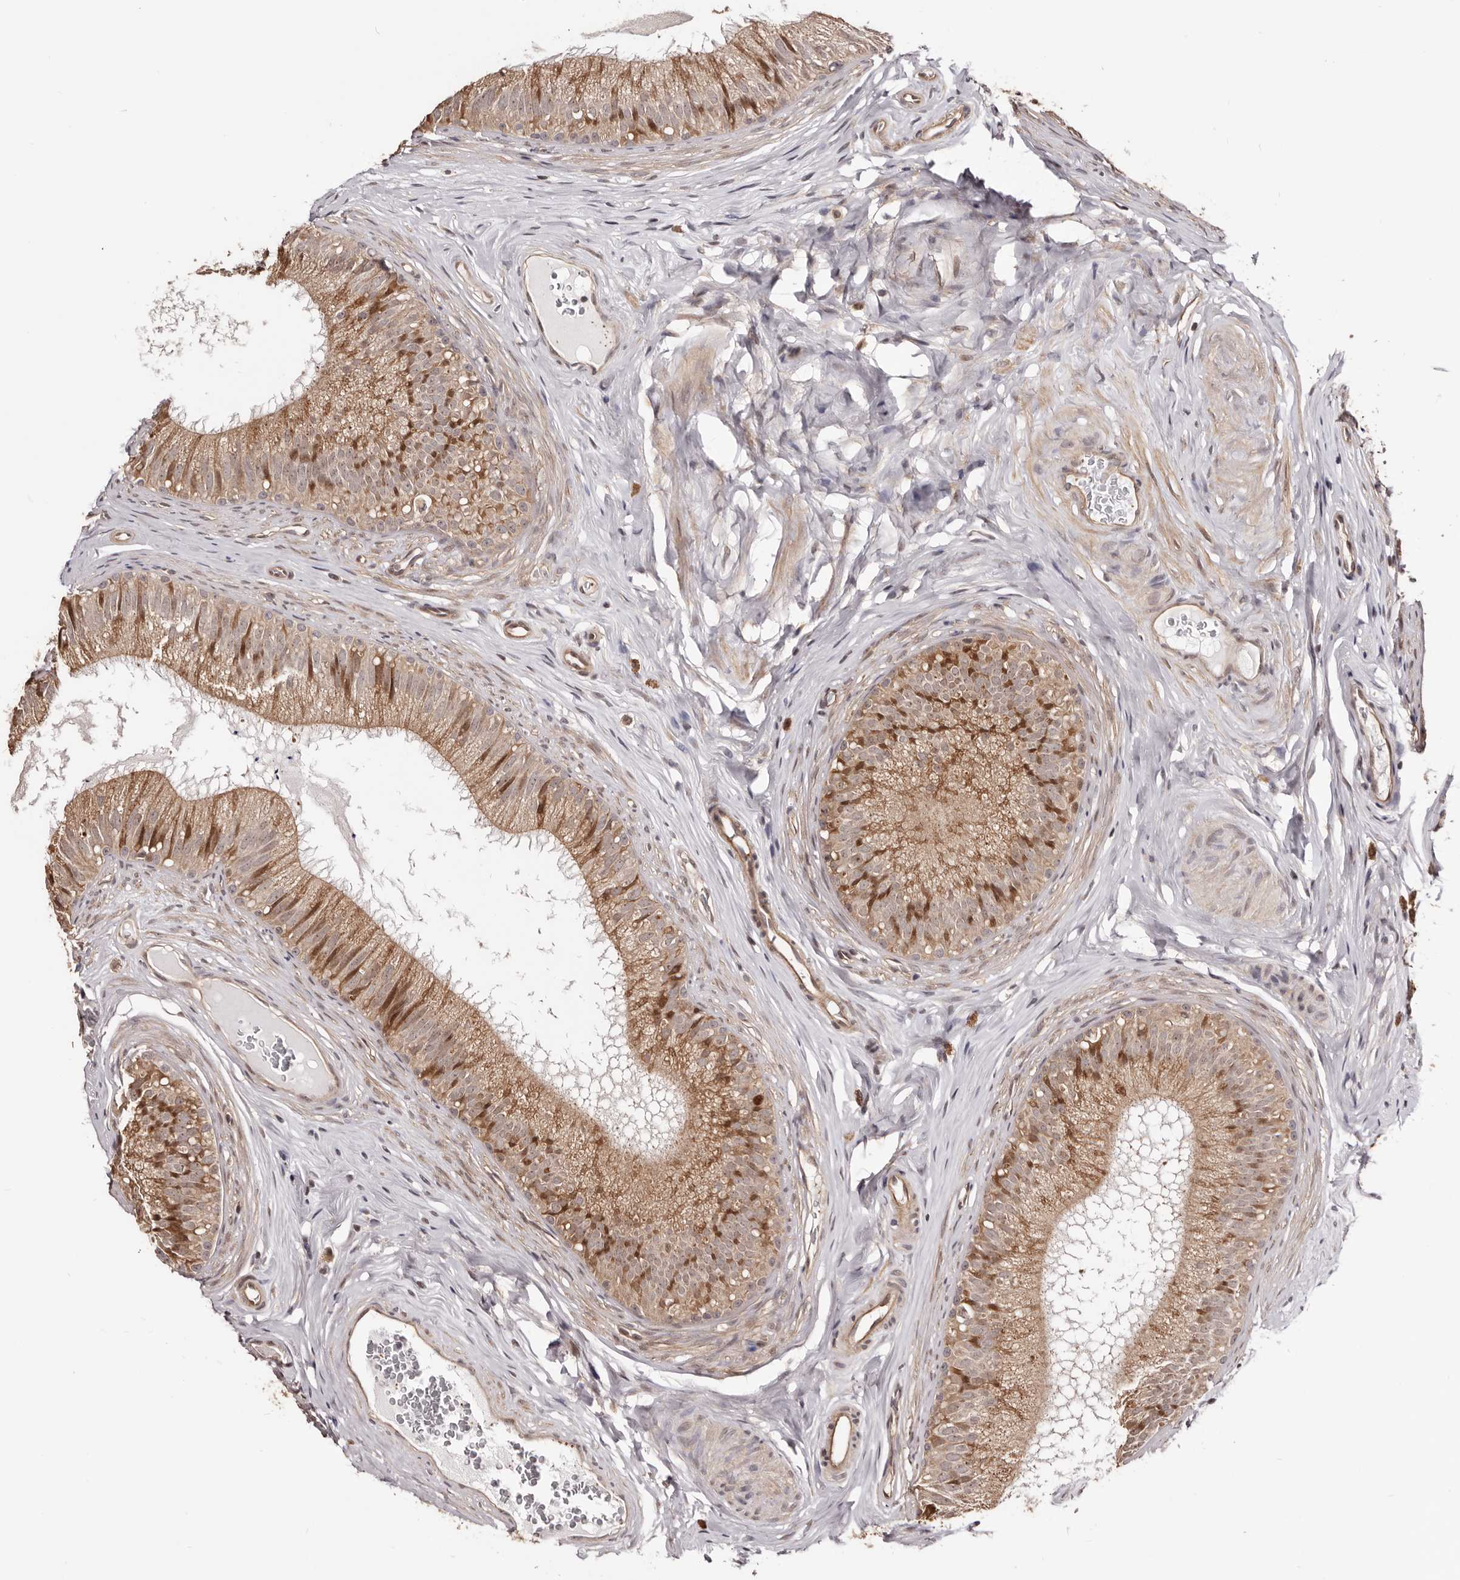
{"staining": {"intensity": "moderate", "quantity": ">75%", "location": "cytoplasmic/membranous,nuclear"}, "tissue": "epididymis", "cell_type": "Glandular cells", "image_type": "normal", "snomed": [{"axis": "morphology", "description": "Normal tissue, NOS"}, {"axis": "topography", "description": "Epididymis"}], "caption": "An IHC photomicrograph of normal tissue is shown. Protein staining in brown highlights moderate cytoplasmic/membranous,nuclear positivity in epididymis within glandular cells.", "gene": "NOL12", "patient": {"sex": "male", "age": 29}}